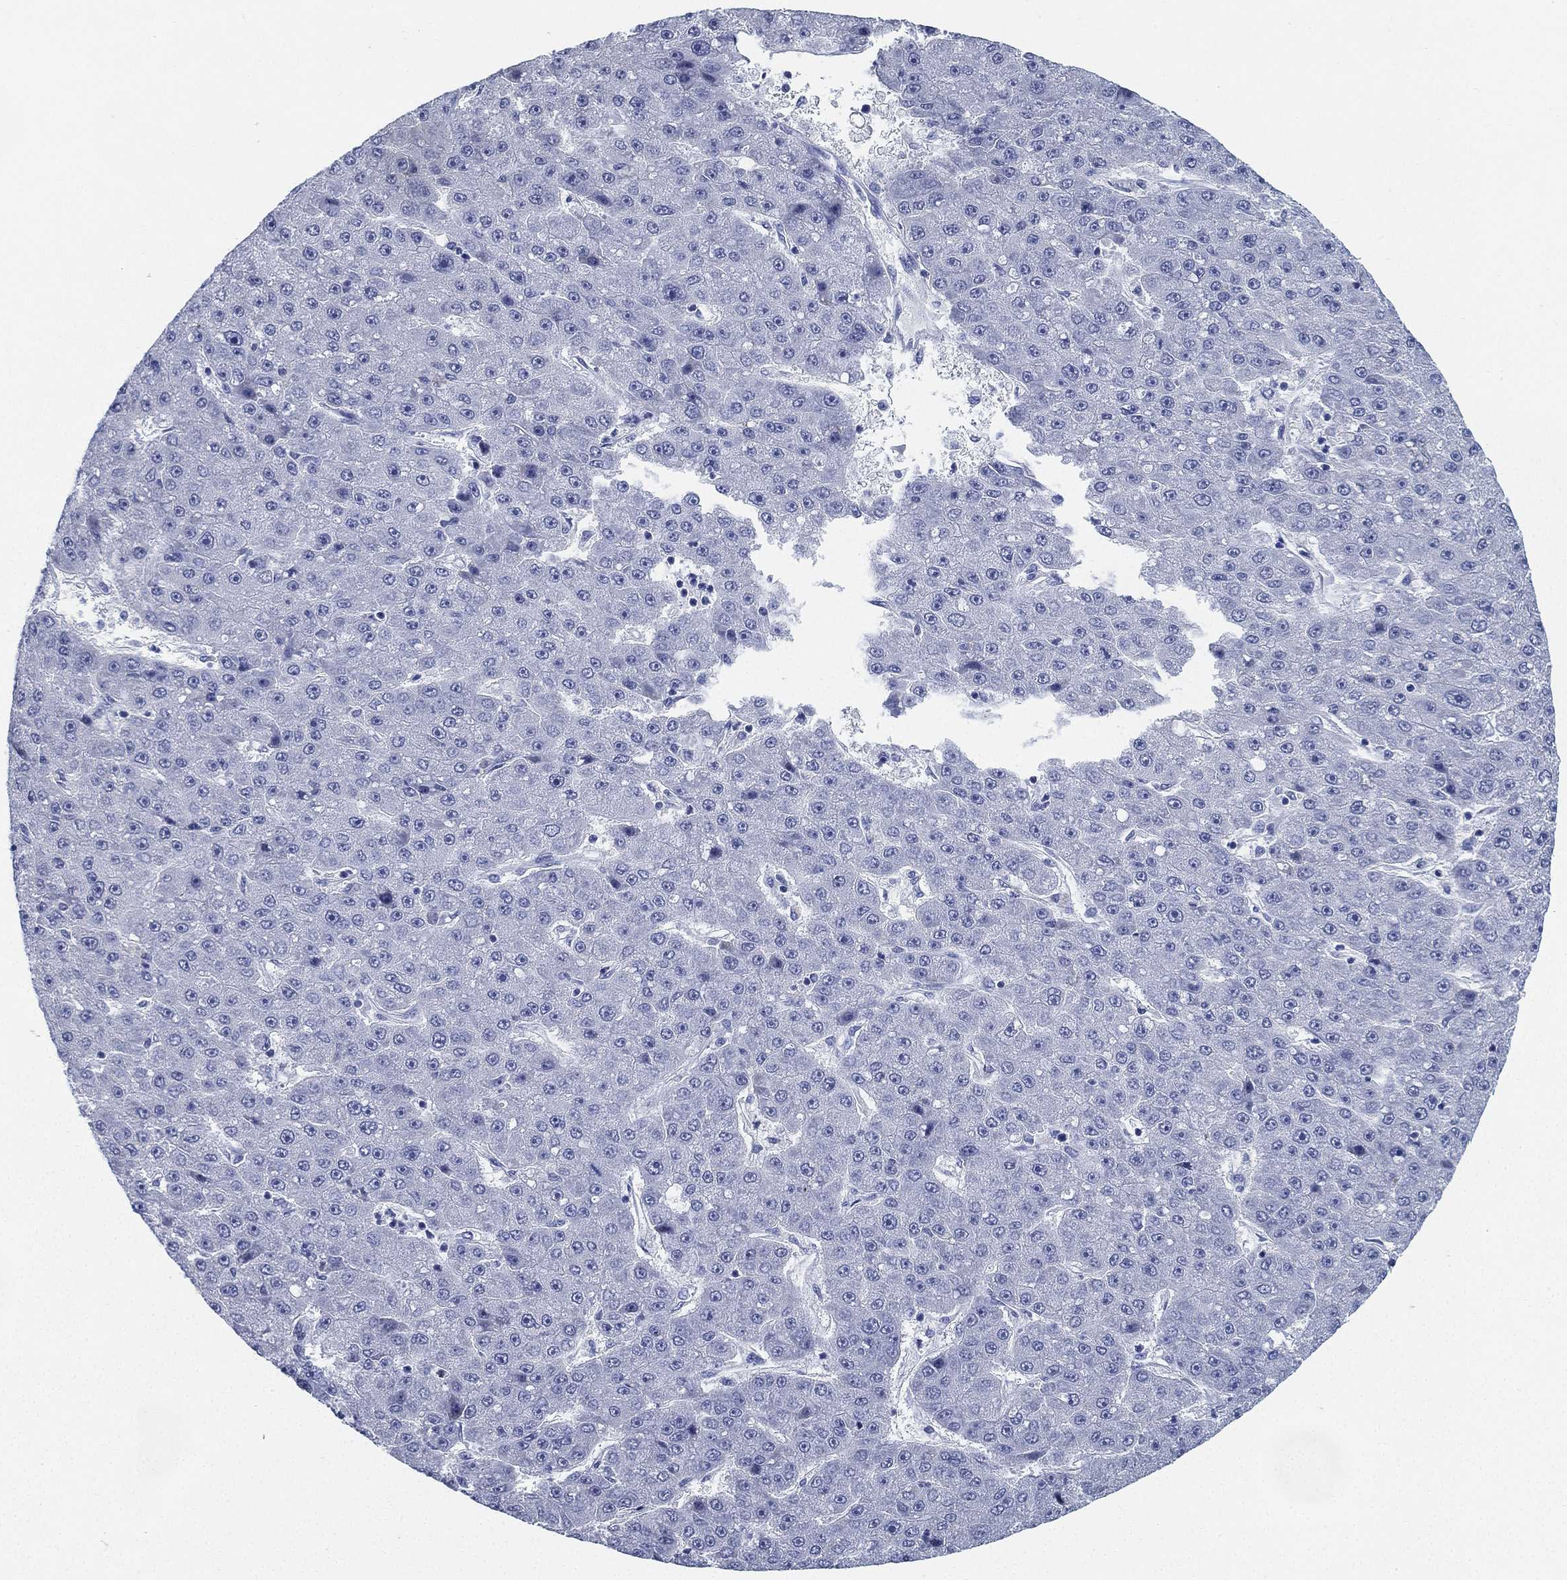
{"staining": {"intensity": "negative", "quantity": "none", "location": "none"}, "tissue": "liver cancer", "cell_type": "Tumor cells", "image_type": "cancer", "snomed": [{"axis": "morphology", "description": "Carcinoma, Hepatocellular, NOS"}, {"axis": "topography", "description": "Liver"}], "caption": "High power microscopy image of an immunohistochemistry image of liver cancer (hepatocellular carcinoma), revealing no significant staining in tumor cells.", "gene": "DEFB121", "patient": {"sex": "male", "age": 67}}